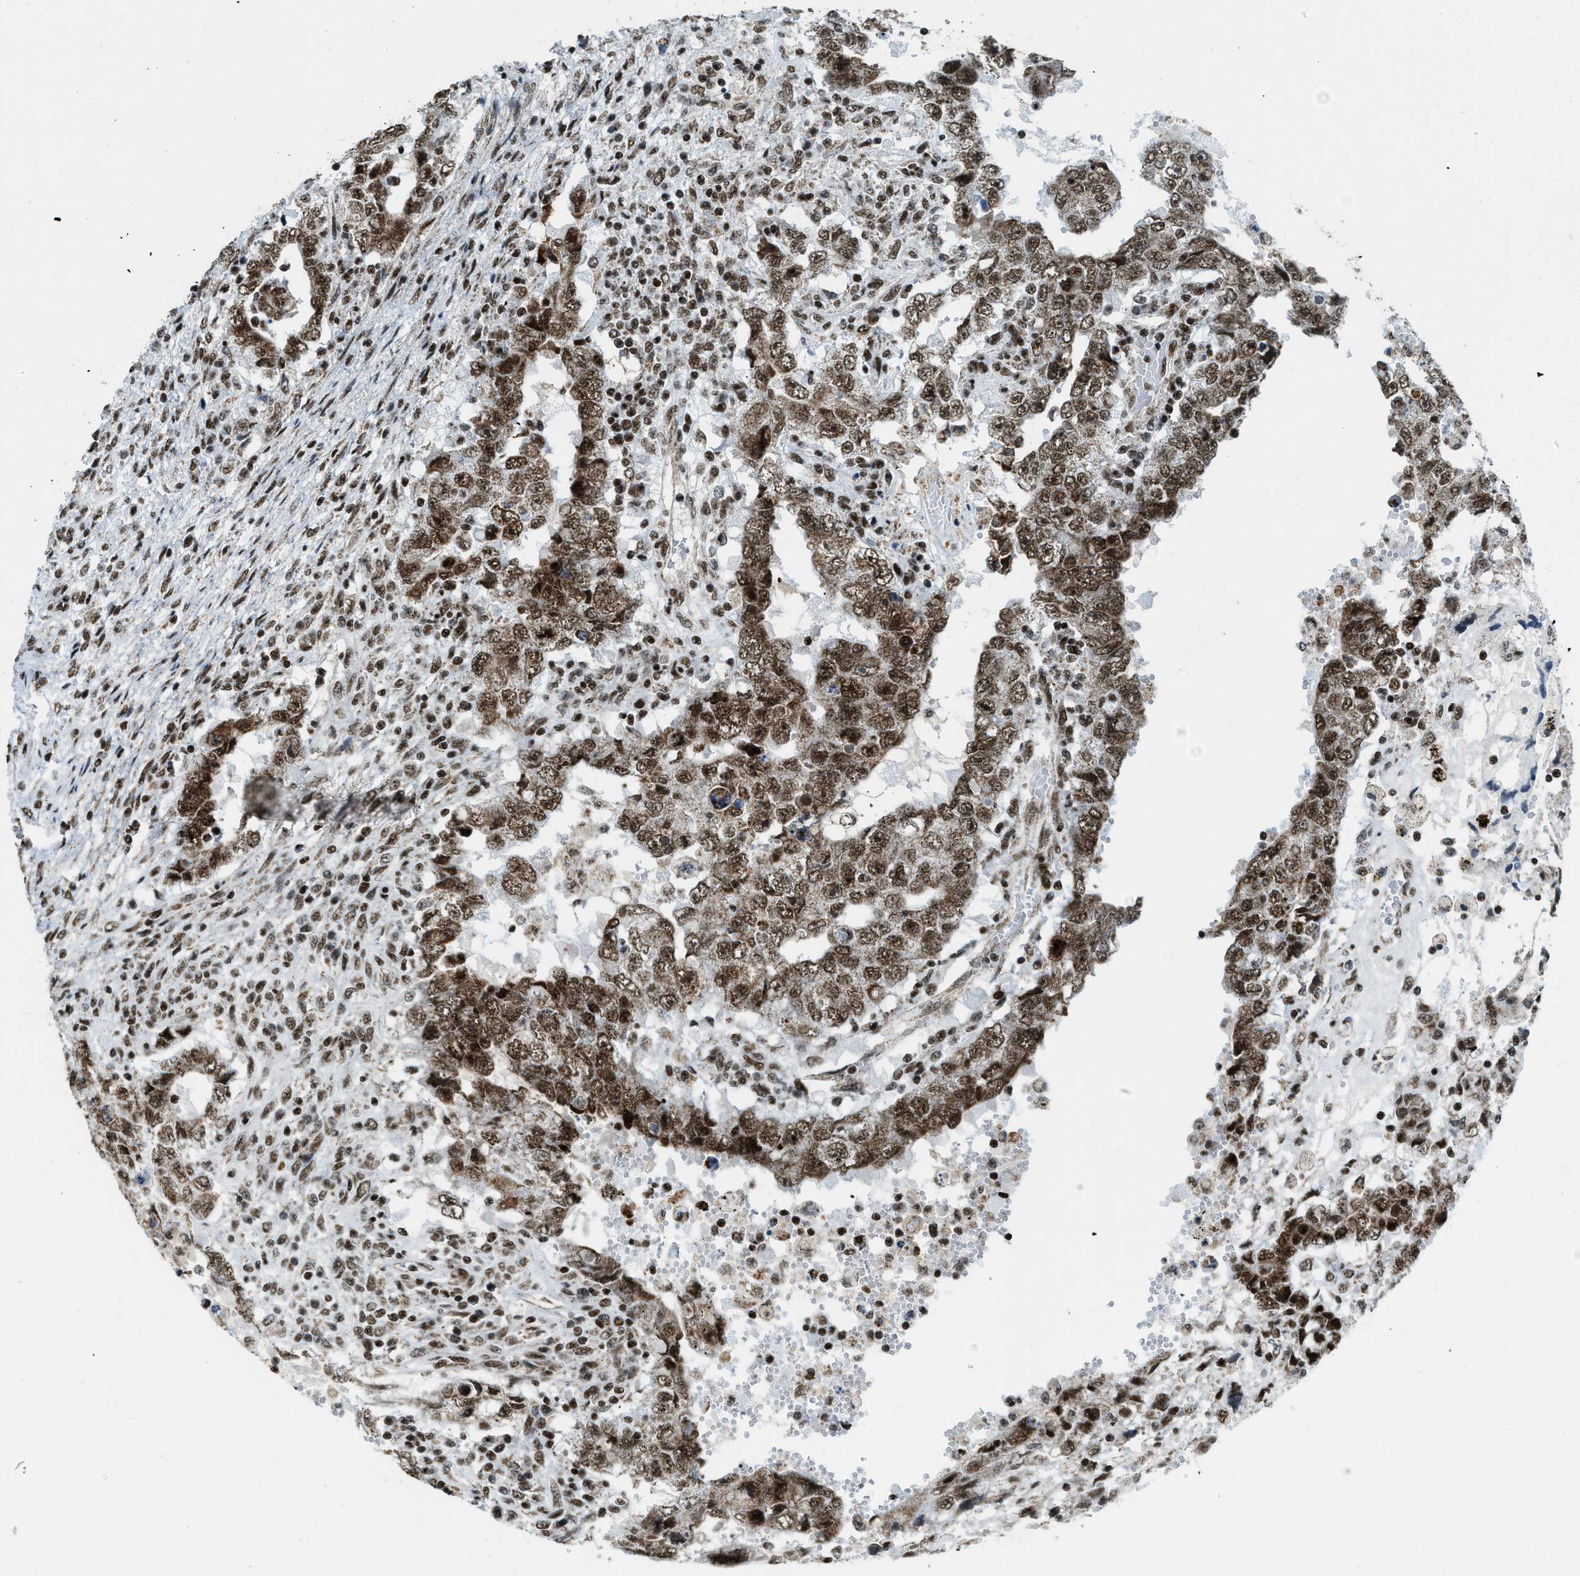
{"staining": {"intensity": "moderate", "quantity": ">75%", "location": "nuclear"}, "tissue": "testis cancer", "cell_type": "Tumor cells", "image_type": "cancer", "snomed": [{"axis": "morphology", "description": "Carcinoma, Embryonal, NOS"}, {"axis": "topography", "description": "Testis"}], "caption": "Brown immunohistochemical staining in human embryonal carcinoma (testis) displays moderate nuclear positivity in about >75% of tumor cells.", "gene": "GABPB1", "patient": {"sex": "male", "age": 26}}